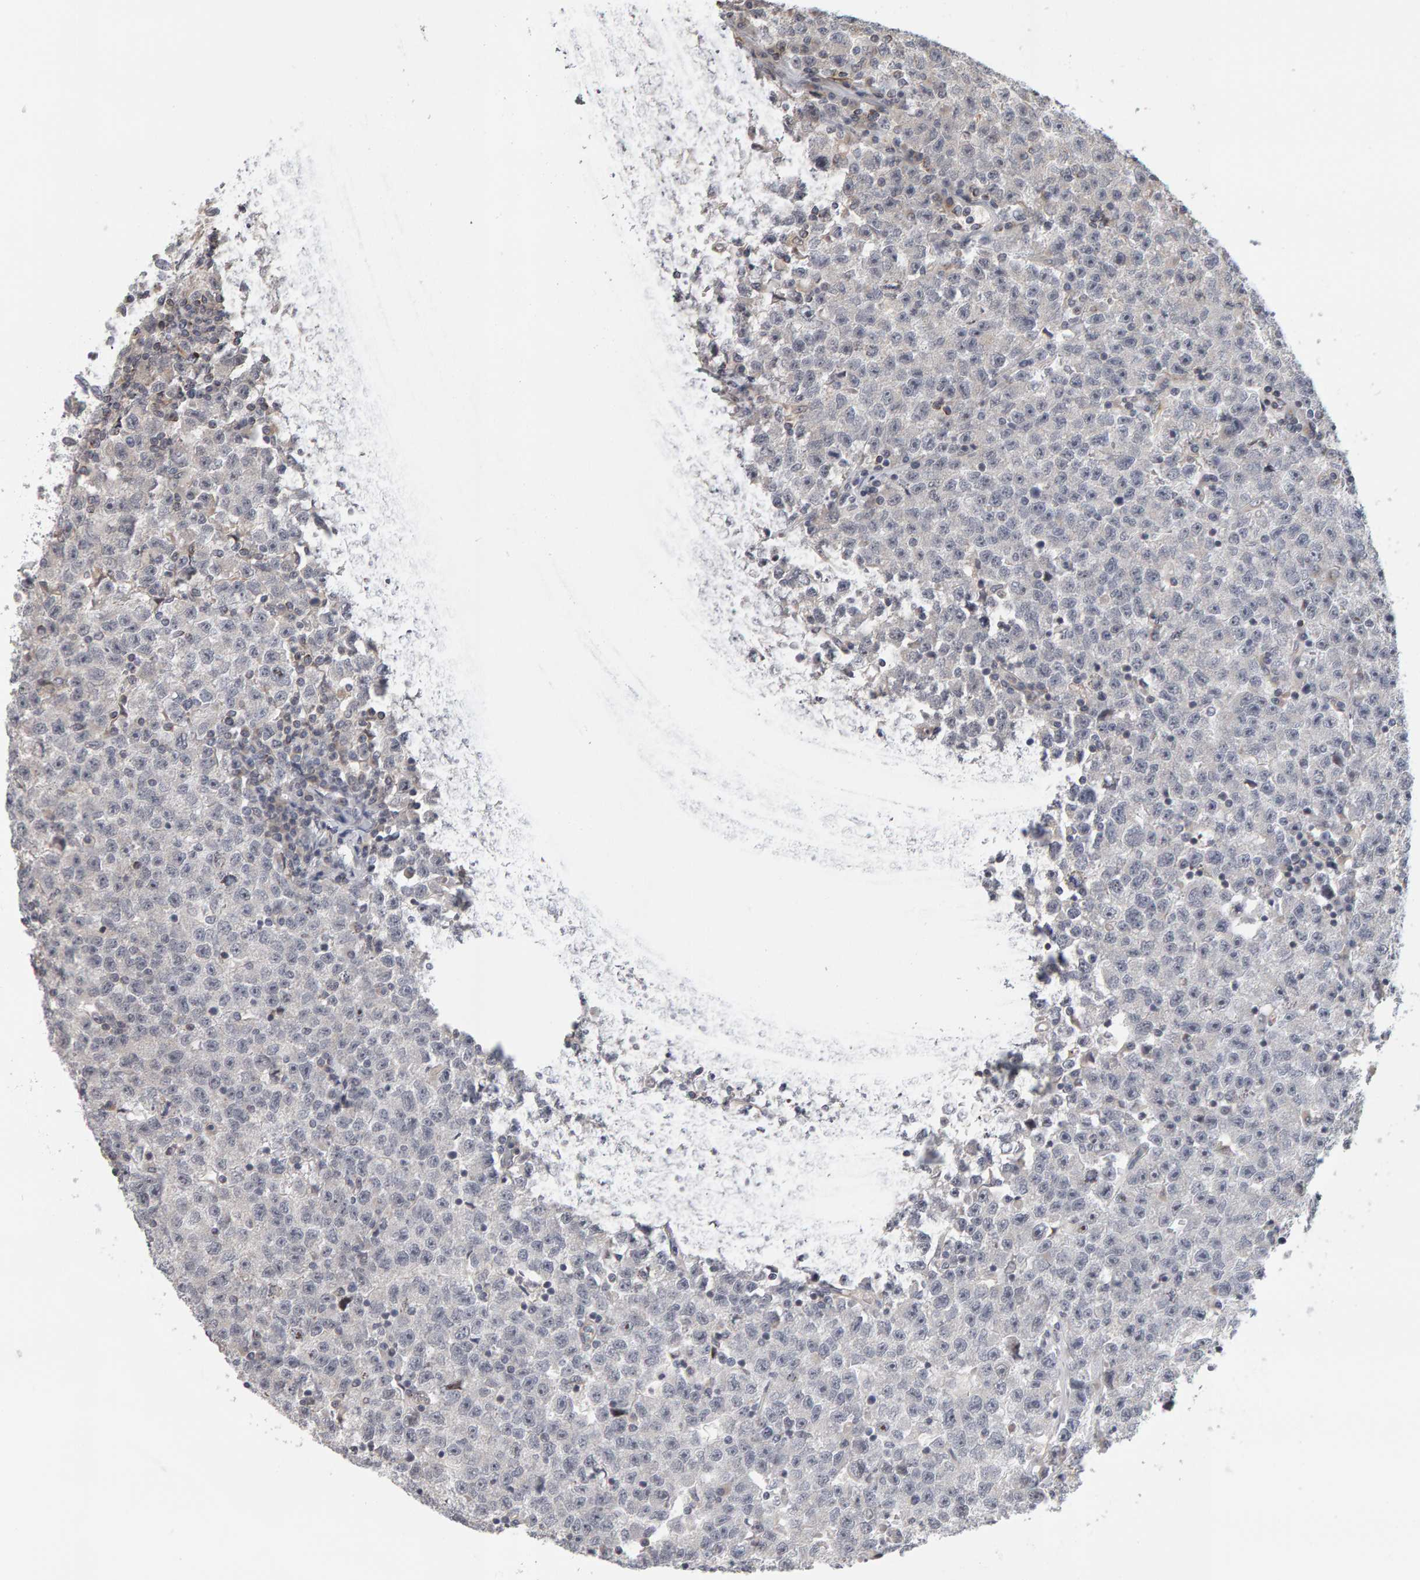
{"staining": {"intensity": "negative", "quantity": "none", "location": "none"}, "tissue": "testis cancer", "cell_type": "Tumor cells", "image_type": "cancer", "snomed": [{"axis": "morphology", "description": "Seminoma, NOS"}, {"axis": "topography", "description": "Testis"}], "caption": "A high-resolution histopathology image shows immunohistochemistry staining of testis cancer, which demonstrates no significant expression in tumor cells.", "gene": "MSRA", "patient": {"sex": "male", "age": 22}}